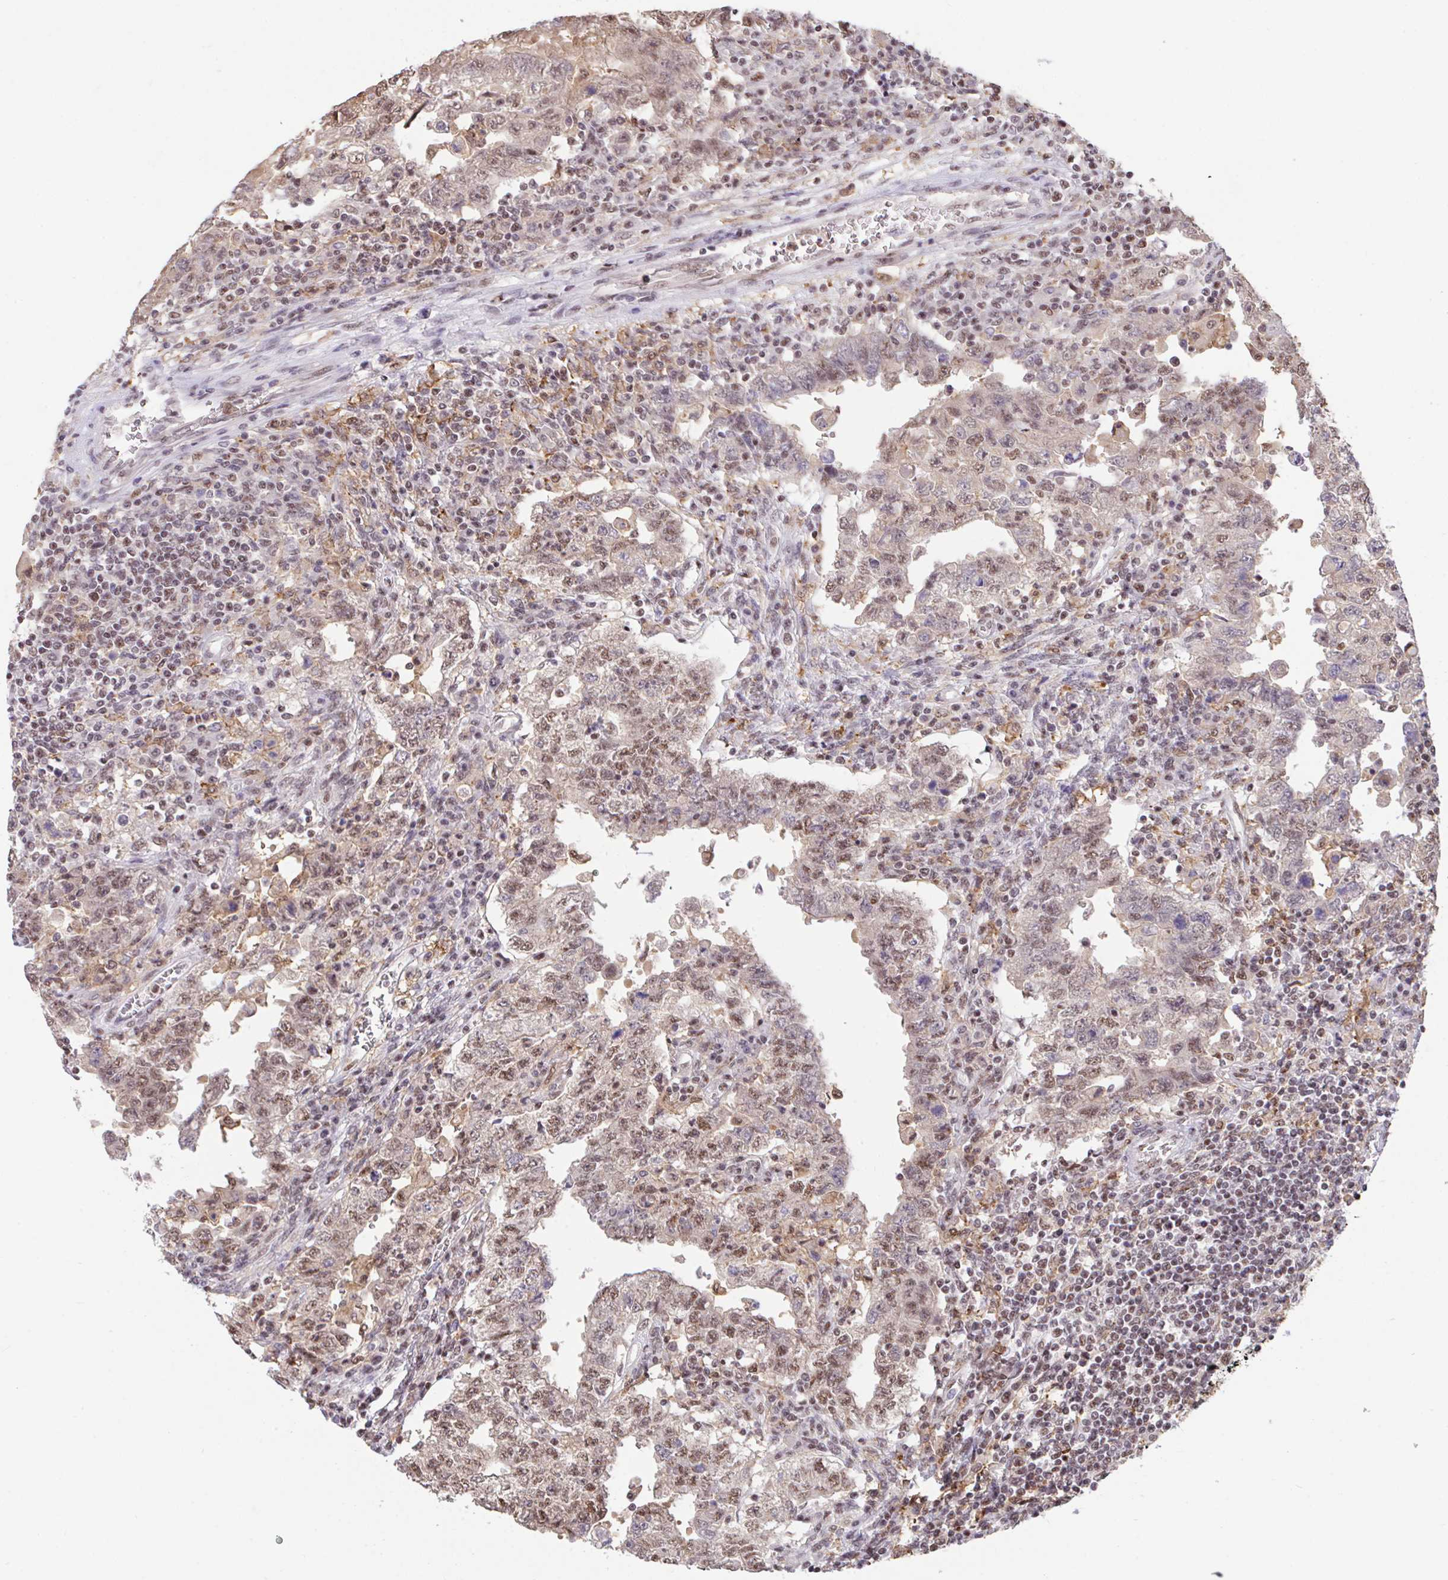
{"staining": {"intensity": "moderate", "quantity": ">75%", "location": "nuclear"}, "tissue": "testis cancer", "cell_type": "Tumor cells", "image_type": "cancer", "snomed": [{"axis": "morphology", "description": "Carcinoma, Embryonal, NOS"}, {"axis": "topography", "description": "Testis"}], "caption": "Brown immunohistochemical staining in human embryonal carcinoma (testis) displays moderate nuclear positivity in about >75% of tumor cells.", "gene": "OR6K3", "patient": {"sex": "male", "age": 26}}